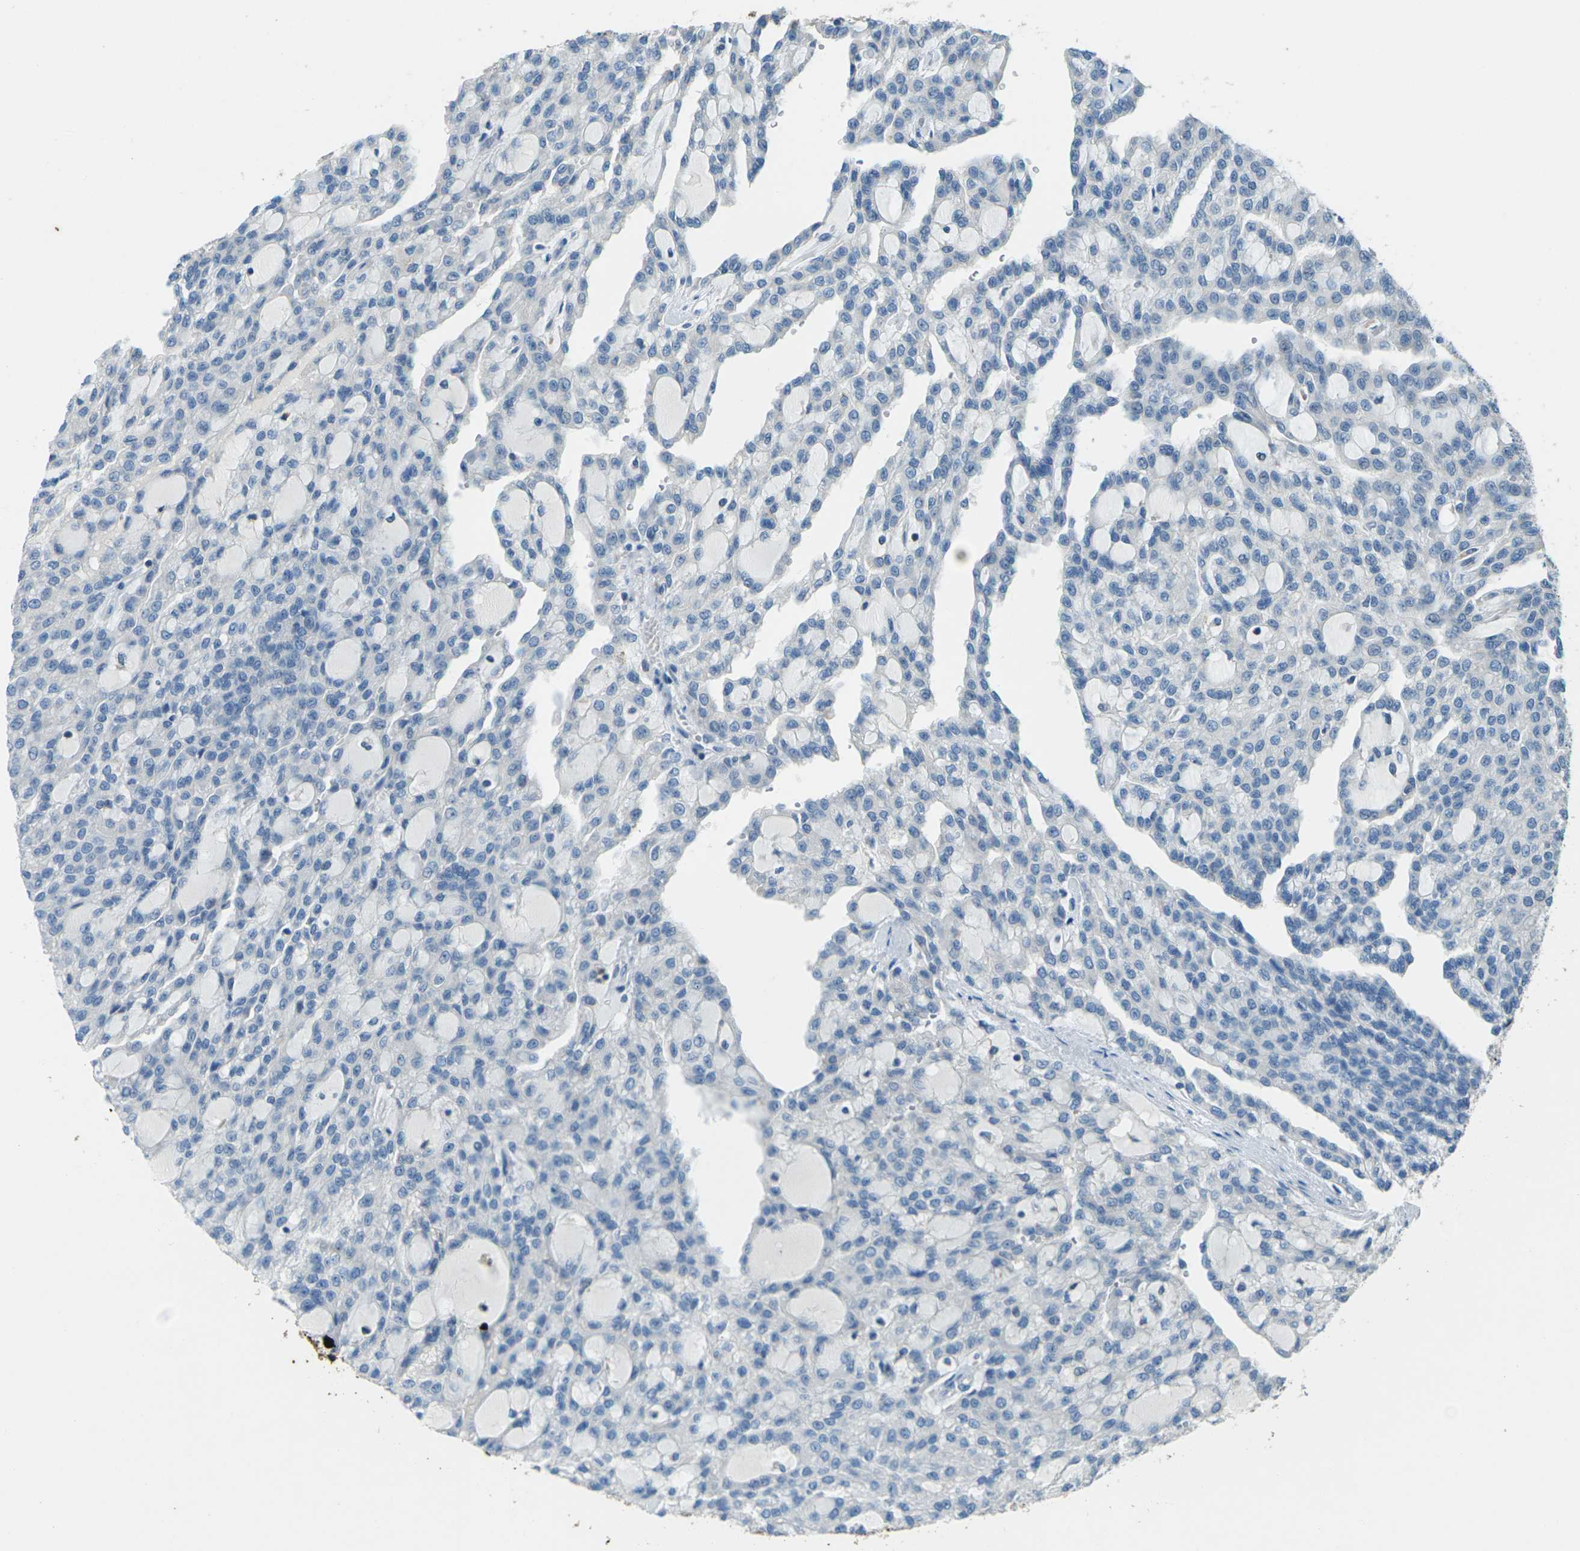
{"staining": {"intensity": "negative", "quantity": "none", "location": "none"}, "tissue": "renal cancer", "cell_type": "Tumor cells", "image_type": "cancer", "snomed": [{"axis": "morphology", "description": "Adenocarcinoma, NOS"}, {"axis": "topography", "description": "Kidney"}], "caption": "Micrograph shows no significant protein staining in tumor cells of renal cancer.", "gene": "SIGLEC14", "patient": {"sex": "male", "age": 63}}